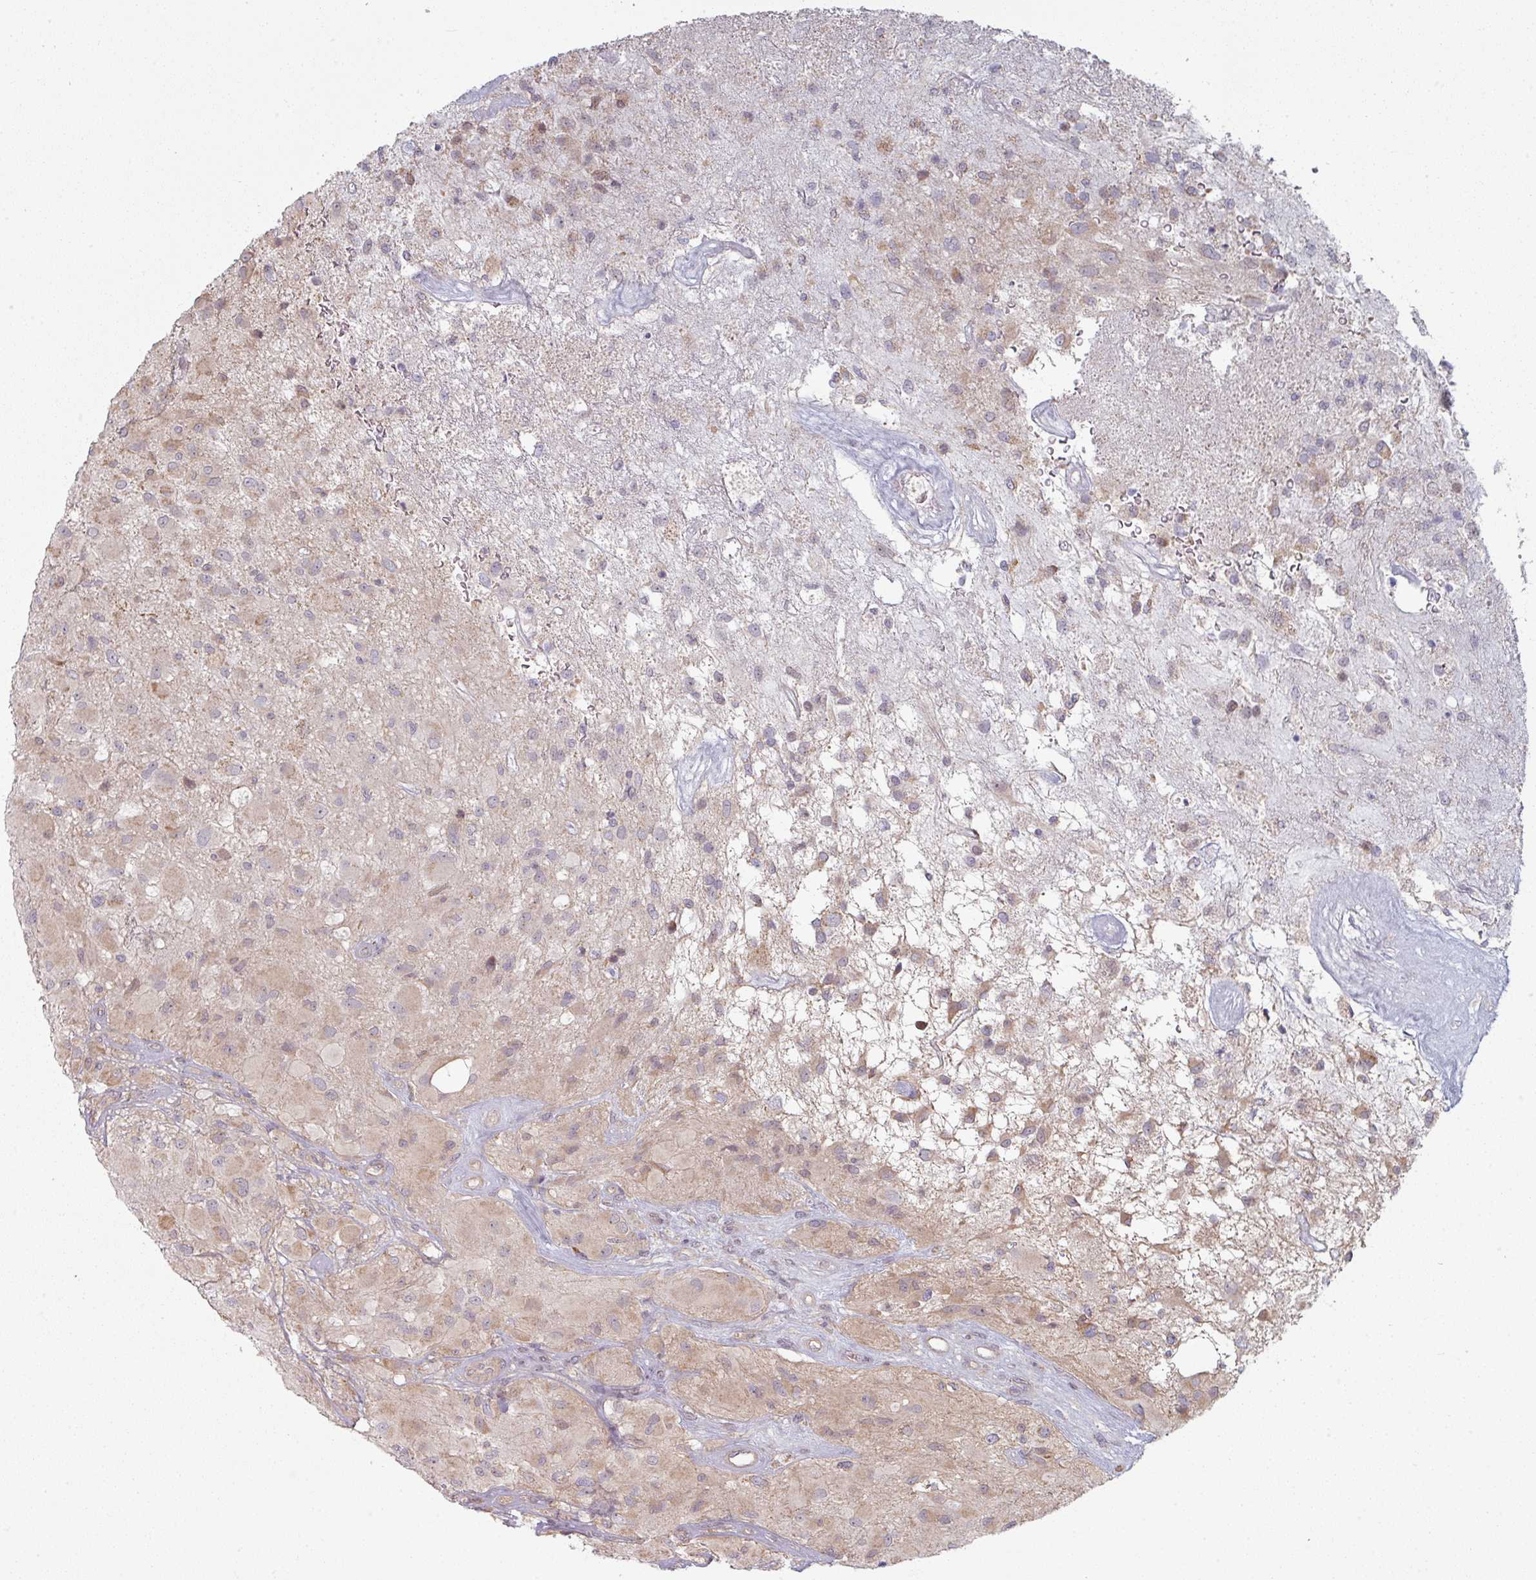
{"staining": {"intensity": "weak", "quantity": "25%-75%", "location": "cytoplasmic/membranous,nuclear"}, "tissue": "glioma", "cell_type": "Tumor cells", "image_type": "cancer", "snomed": [{"axis": "morphology", "description": "Glioma, malignant, High grade"}, {"axis": "topography", "description": "Brain"}], "caption": "Tumor cells display low levels of weak cytoplasmic/membranous and nuclear positivity in about 25%-75% of cells in human glioma.", "gene": "PLEKHJ1", "patient": {"sex": "female", "age": 67}}